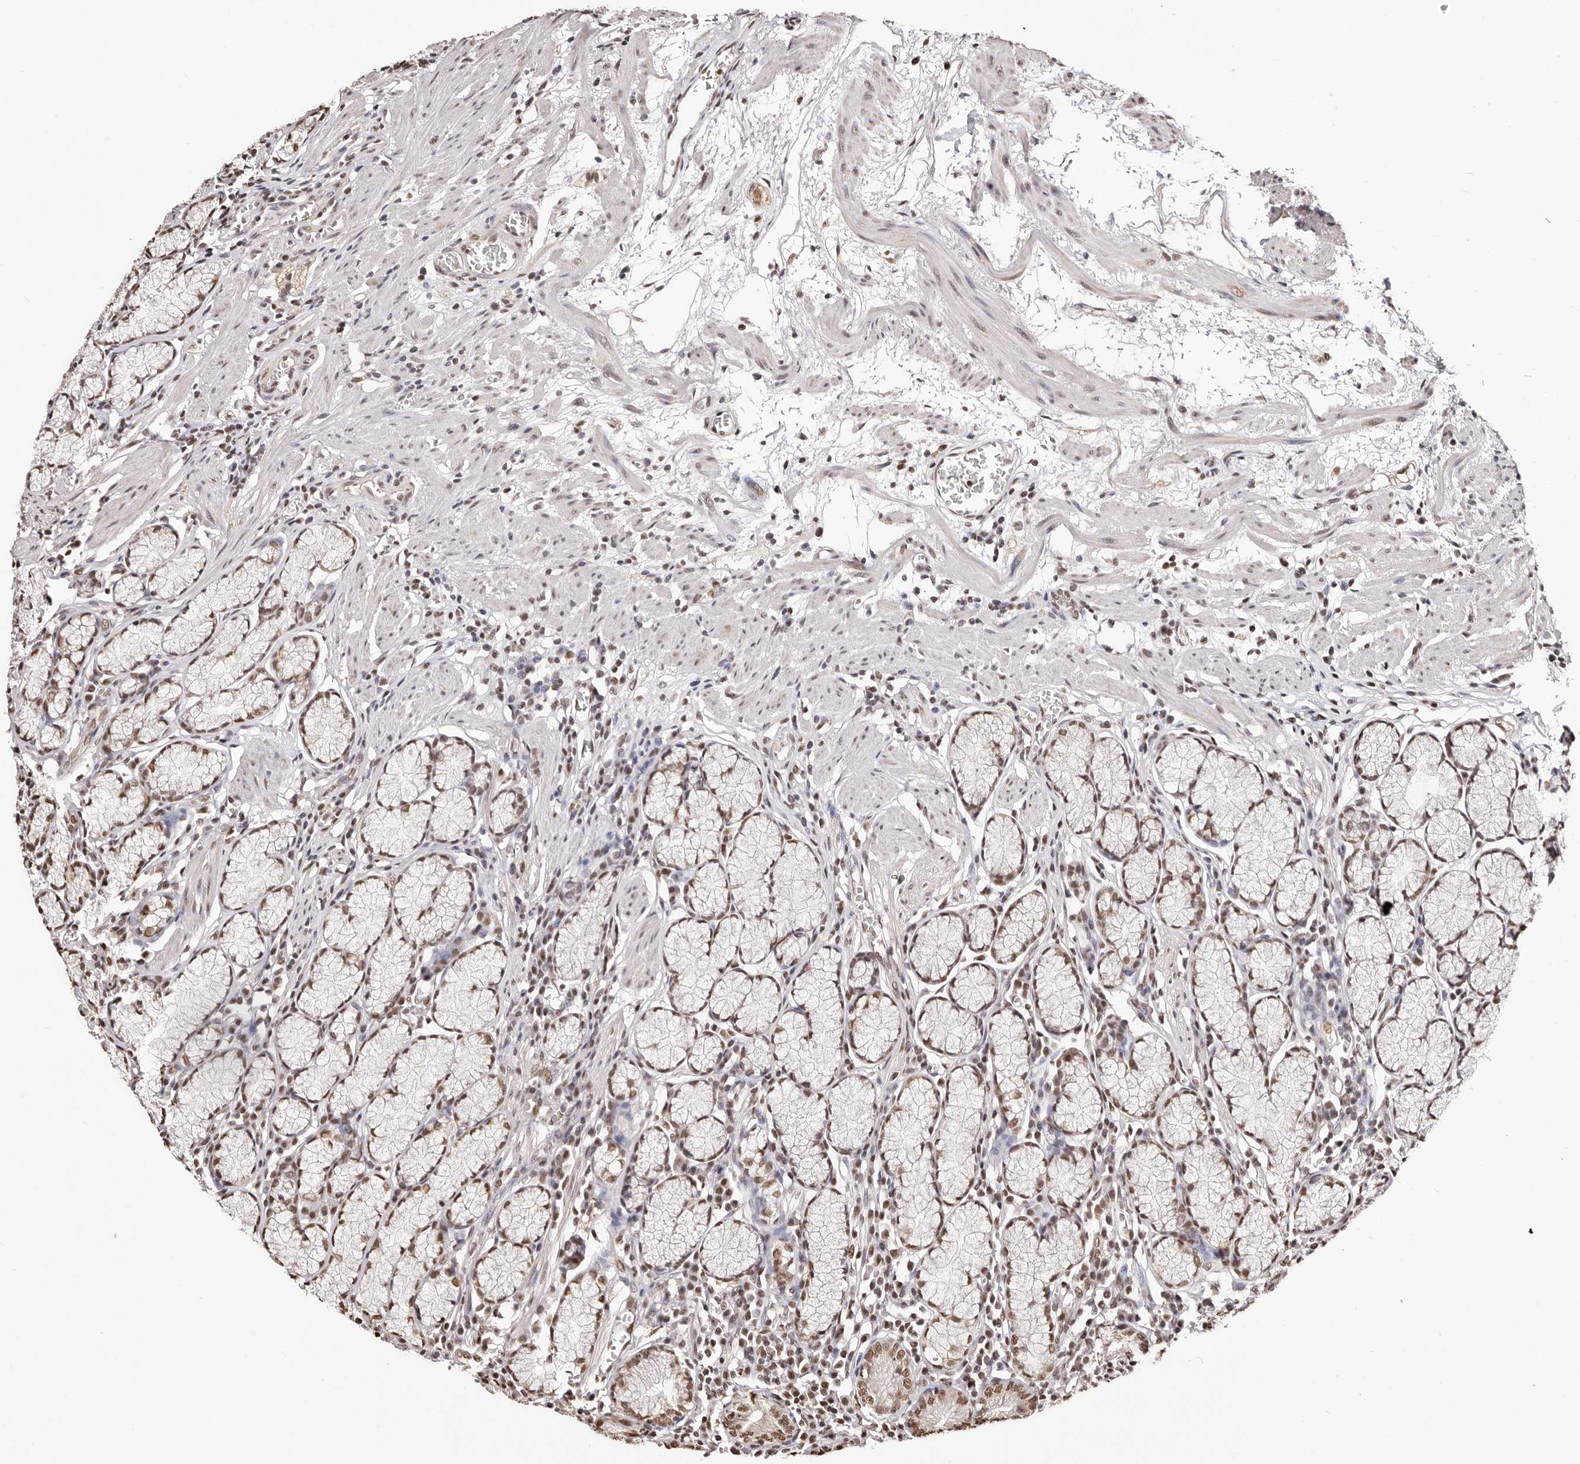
{"staining": {"intensity": "moderate", "quantity": ">75%", "location": "nuclear"}, "tissue": "stomach", "cell_type": "Glandular cells", "image_type": "normal", "snomed": [{"axis": "morphology", "description": "Normal tissue, NOS"}, {"axis": "topography", "description": "Stomach"}], "caption": "Moderate nuclear protein positivity is seen in about >75% of glandular cells in stomach. The staining was performed using DAB to visualize the protein expression in brown, while the nuclei were stained in blue with hematoxylin (Magnification: 20x).", "gene": "BICRAL", "patient": {"sex": "male", "age": 55}}